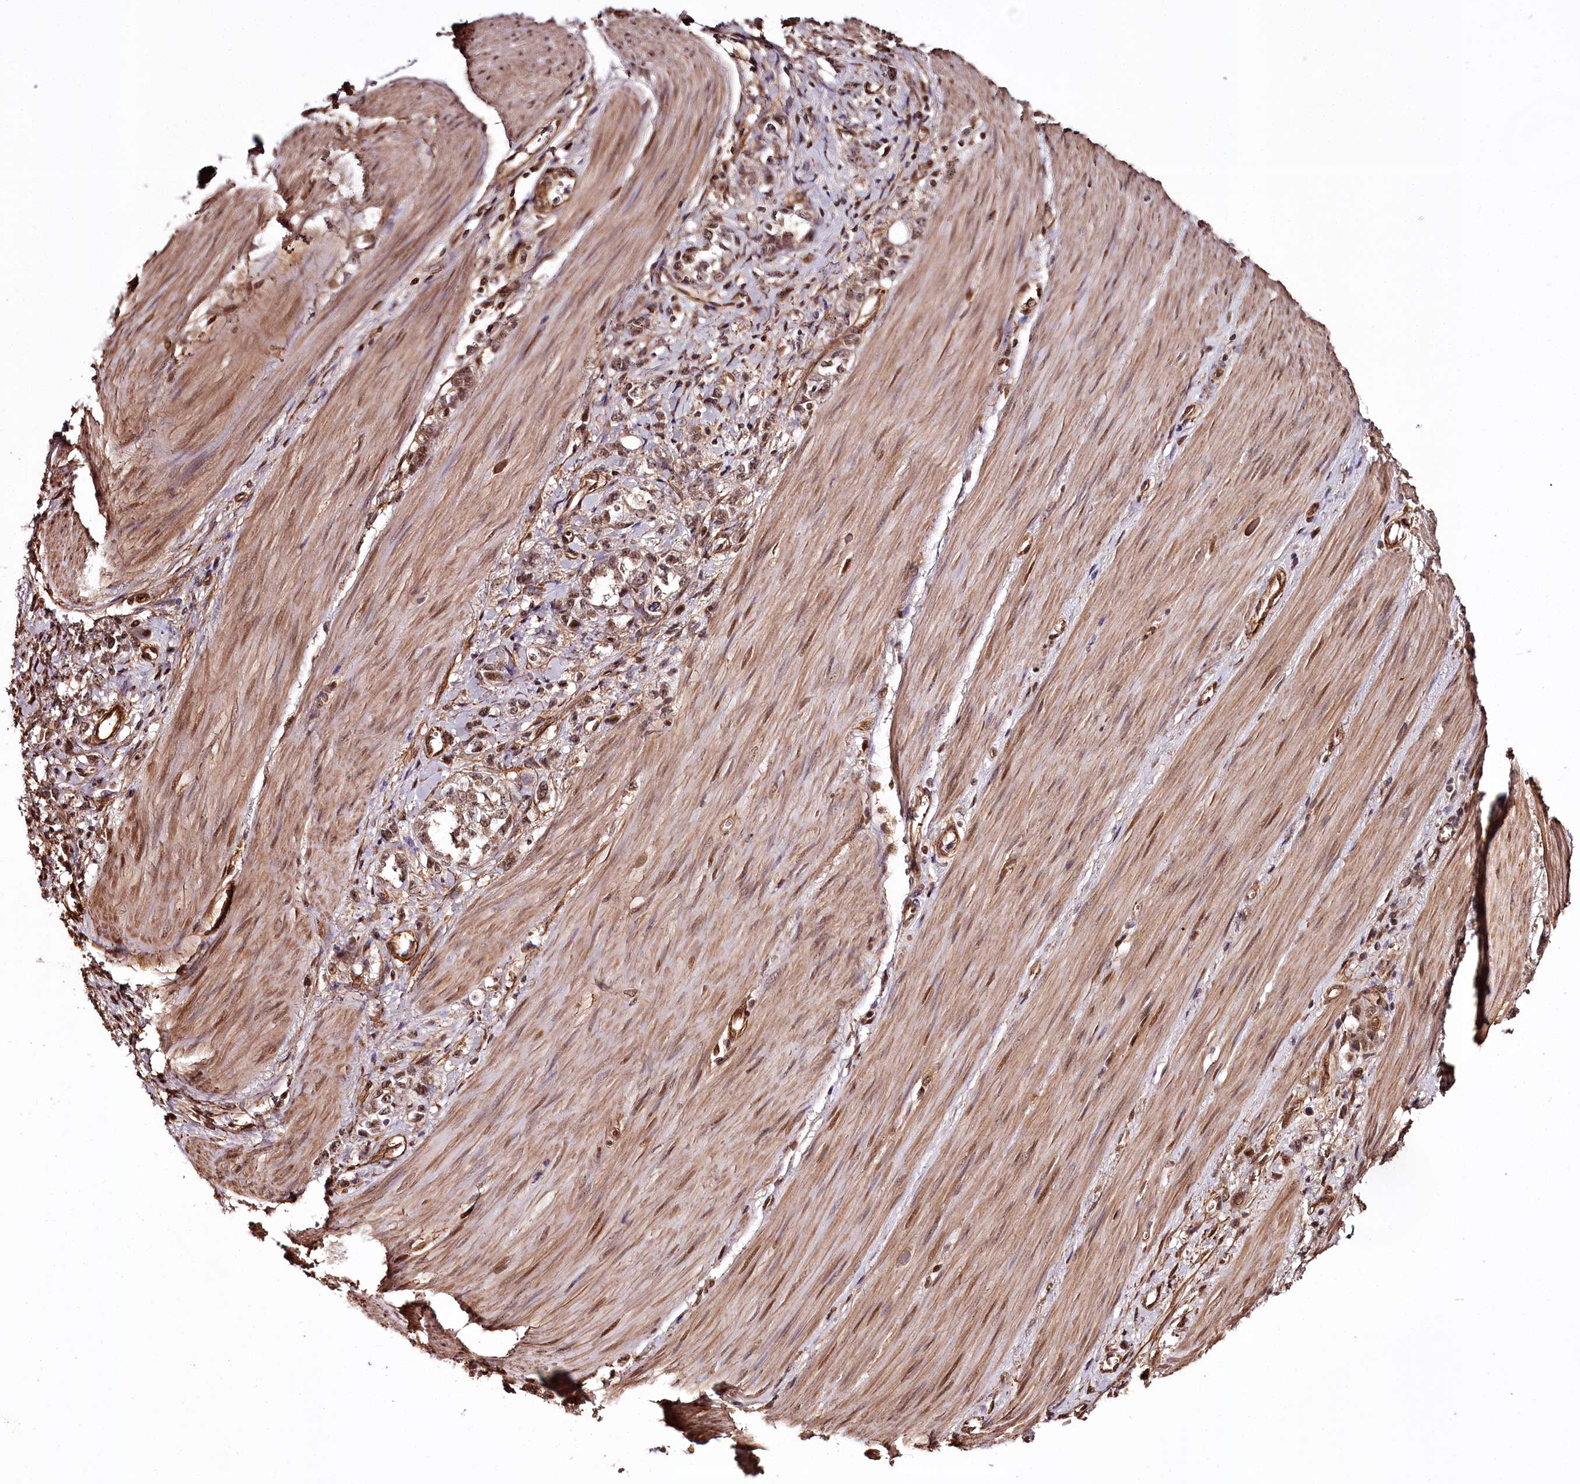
{"staining": {"intensity": "moderate", "quantity": ">75%", "location": "cytoplasmic/membranous,nuclear"}, "tissue": "stomach cancer", "cell_type": "Tumor cells", "image_type": "cancer", "snomed": [{"axis": "morphology", "description": "Adenocarcinoma, NOS"}, {"axis": "topography", "description": "Stomach"}], "caption": "Brown immunohistochemical staining in human stomach cancer (adenocarcinoma) shows moderate cytoplasmic/membranous and nuclear staining in approximately >75% of tumor cells. (DAB (3,3'-diaminobenzidine) IHC with brightfield microscopy, high magnification).", "gene": "TTC33", "patient": {"sex": "female", "age": 76}}